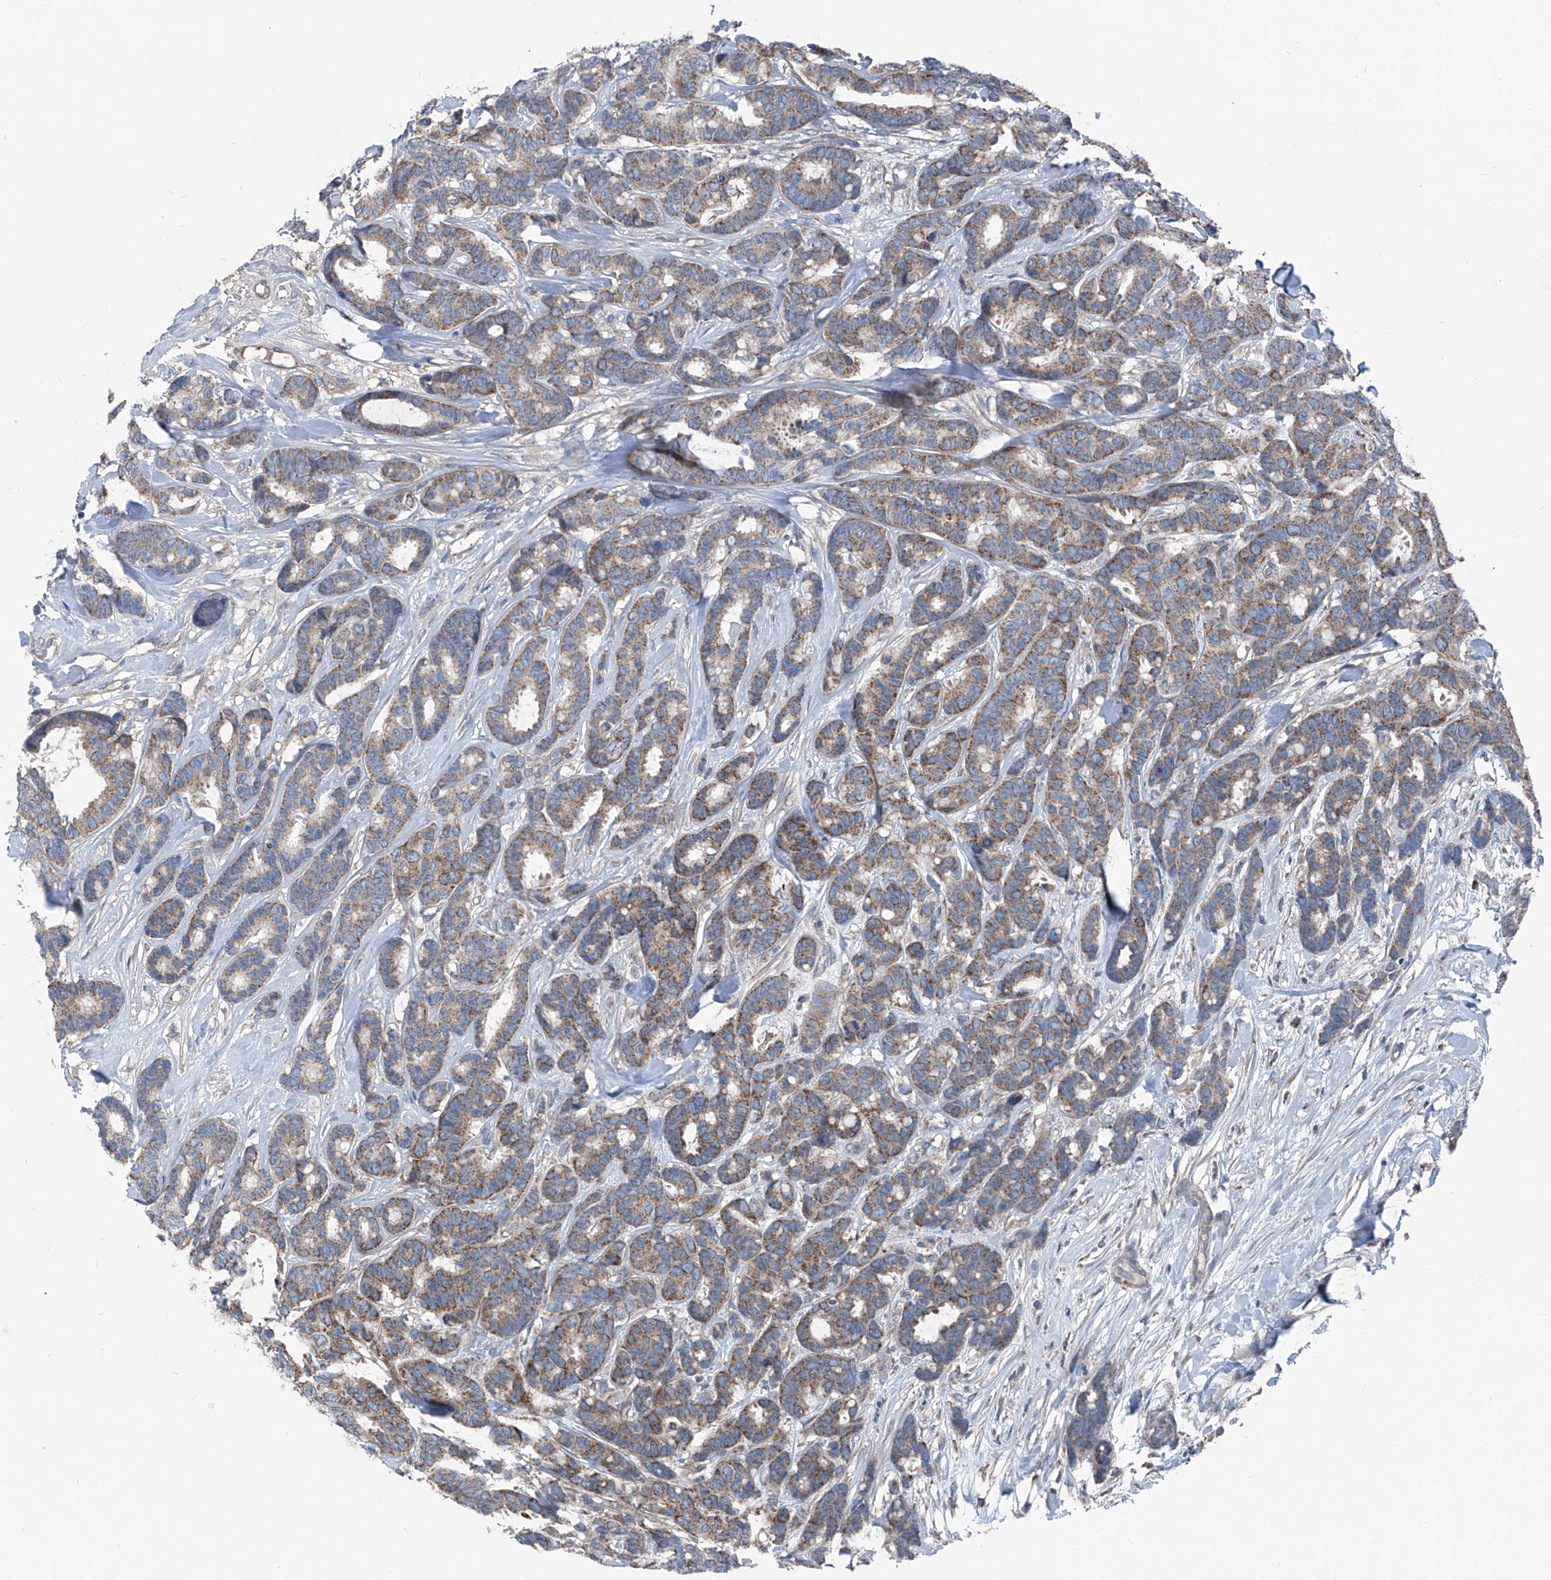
{"staining": {"intensity": "moderate", "quantity": ">75%", "location": "cytoplasmic/membranous"}, "tissue": "breast cancer", "cell_type": "Tumor cells", "image_type": "cancer", "snomed": [{"axis": "morphology", "description": "Duct carcinoma"}, {"axis": "topography", "description": "Breast"}], "caption": "Immunohistochemistry micrograph of neoplastic tissue: breast cancer stained using immunohistochemistry displays medium levels of moderate protein expression localized specifically in the cytoplasmic/membranous of tumor cells, appearing as a cytoplasmic/membranous brown color.", "gene": "GPAT3", "patient": {"sex": "female", "age": 87}}